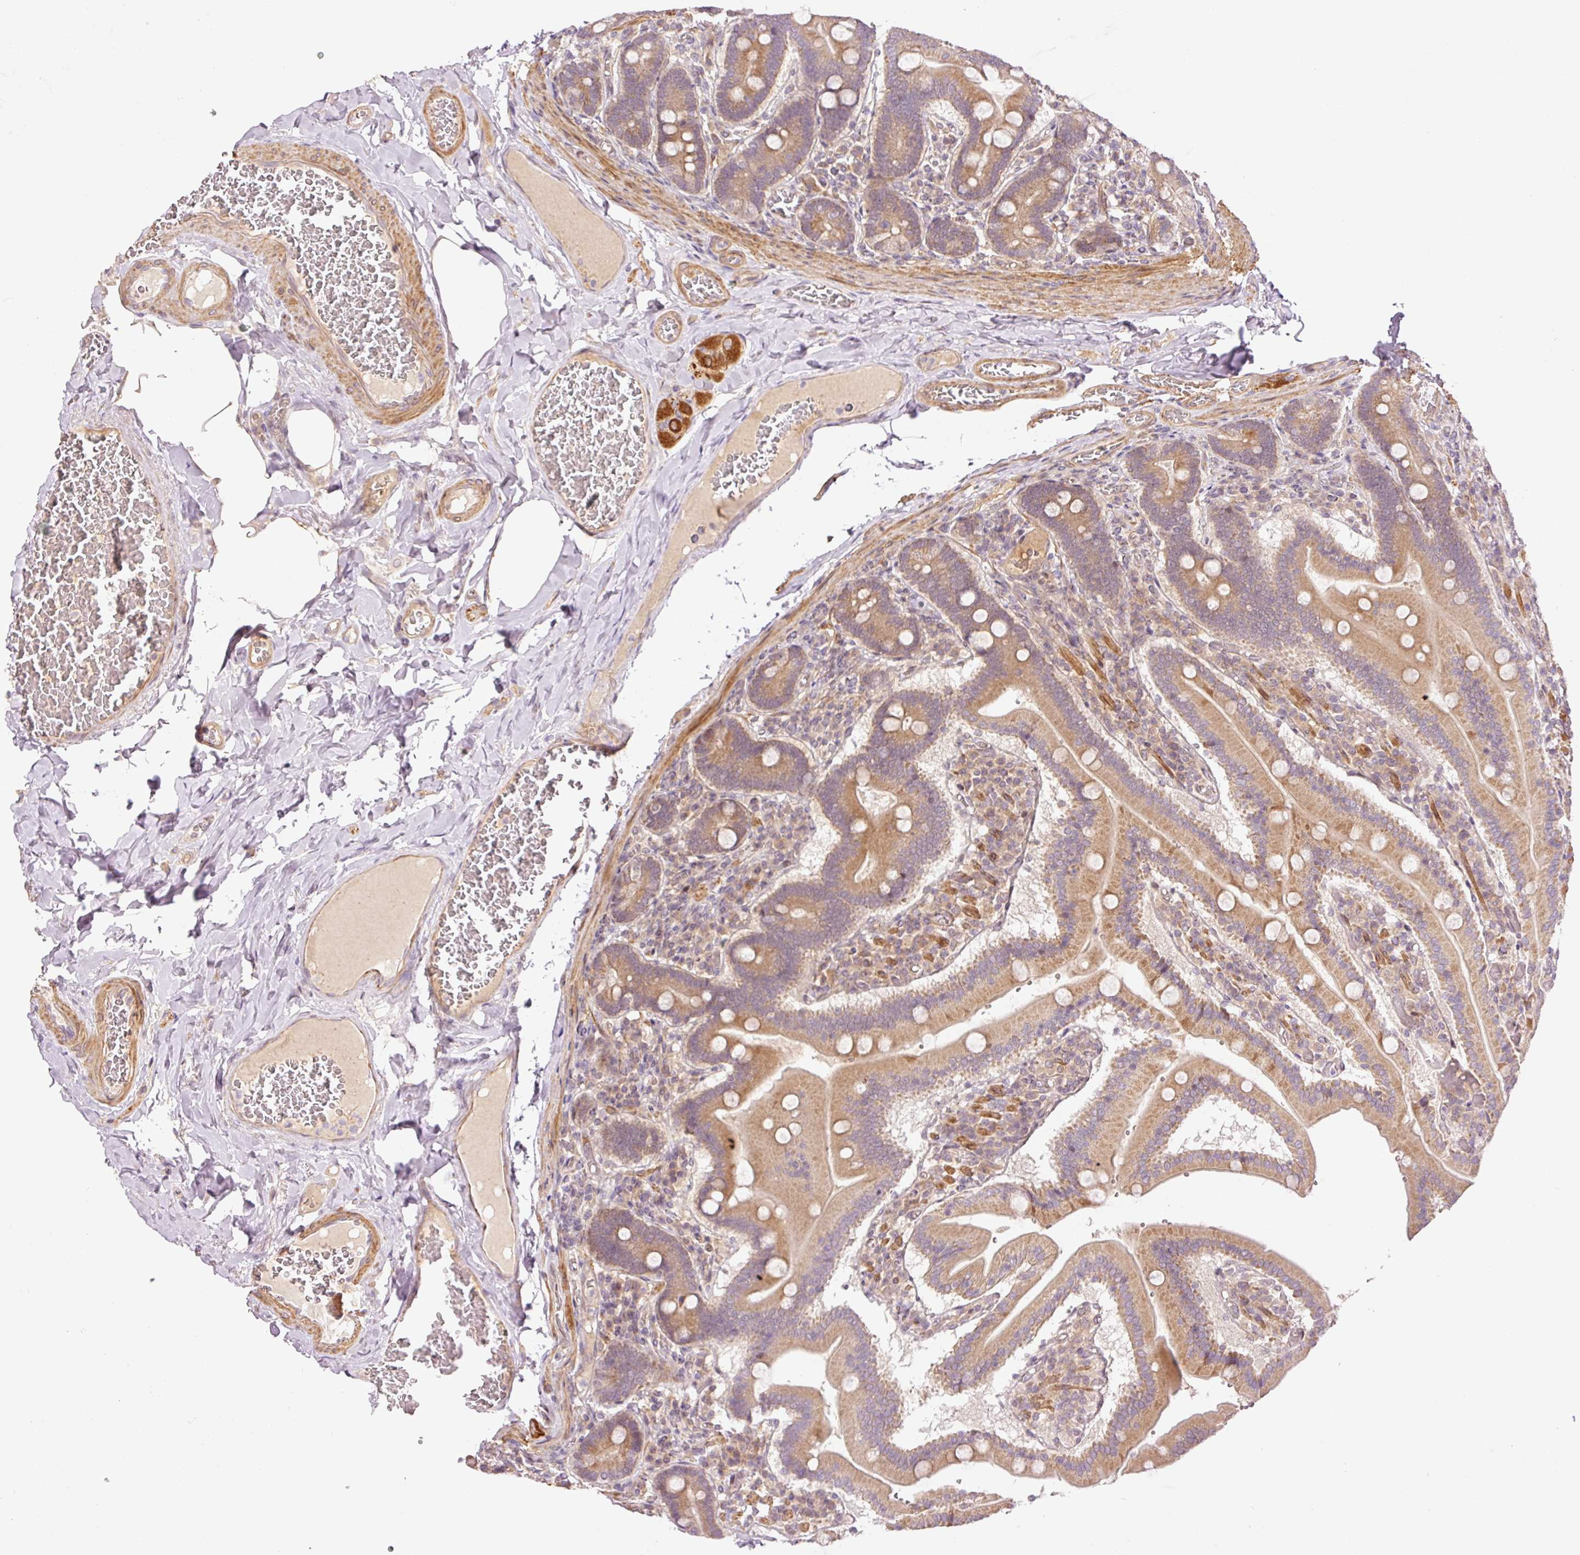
{"staining": {"intensity": "moderate", "quantity": ">75%", "location": "cytoplasmic/membranous"}, "tissue": "duodenum", "cell_type": "Glandular cells", "image_type": "normal", "snomed": [{"axis": "morphology", "description": "Normal tissue, NOS"}, {"axis": "topography", "description": "Duodenum"}], "caption": "Human duodenum stained with a brown dye shows moderate cytoplasmic/membranous positive expression in about >75% of glandular cells.", "gene": "SLC29A3", "patient": {"sex": "female", "age": 62}}